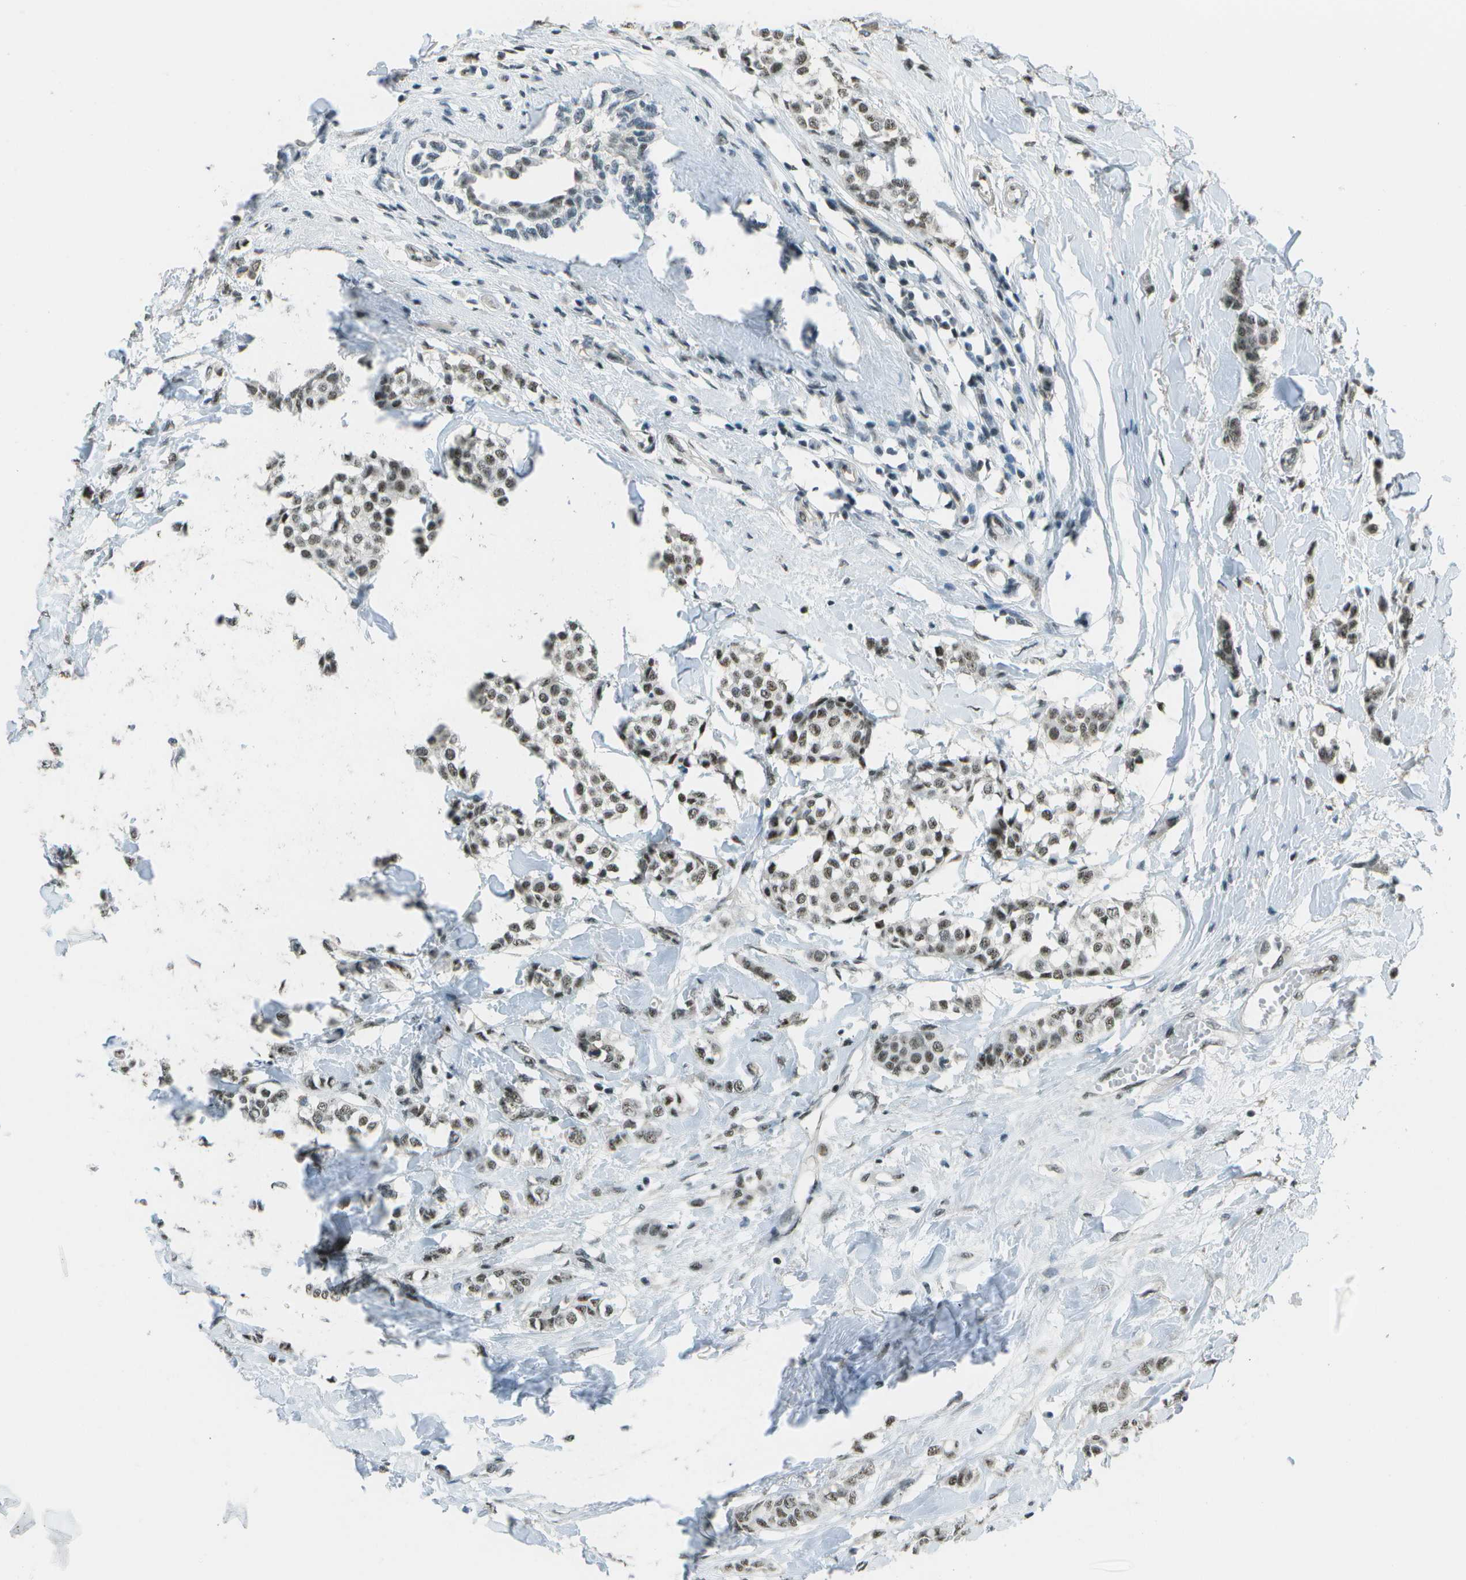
{"staining": {"intensity": "moderate", "quantity": ">75%", "location": "nuclear"}, "tissue": "breast cancer", "cell_type": "Tumor cells", "image_type": "cancer", "snomed": [{"axis": "morphology", "description": "Lobular carcinoma, in situ"}, {"axis": "morphology", "description": "Lobular carcinoma"}, {"axis": "topography", "description": "Breast"}], "caption": "Moderate nuclear protein staining is appreciated in approximately >75% of tumor cells in breast lobular carcinoma. The protein is shown in brown color, while the nuclei are stained blue.", "gene": "DEPDC1", "patient": {"sex": "female", "age": 41}}